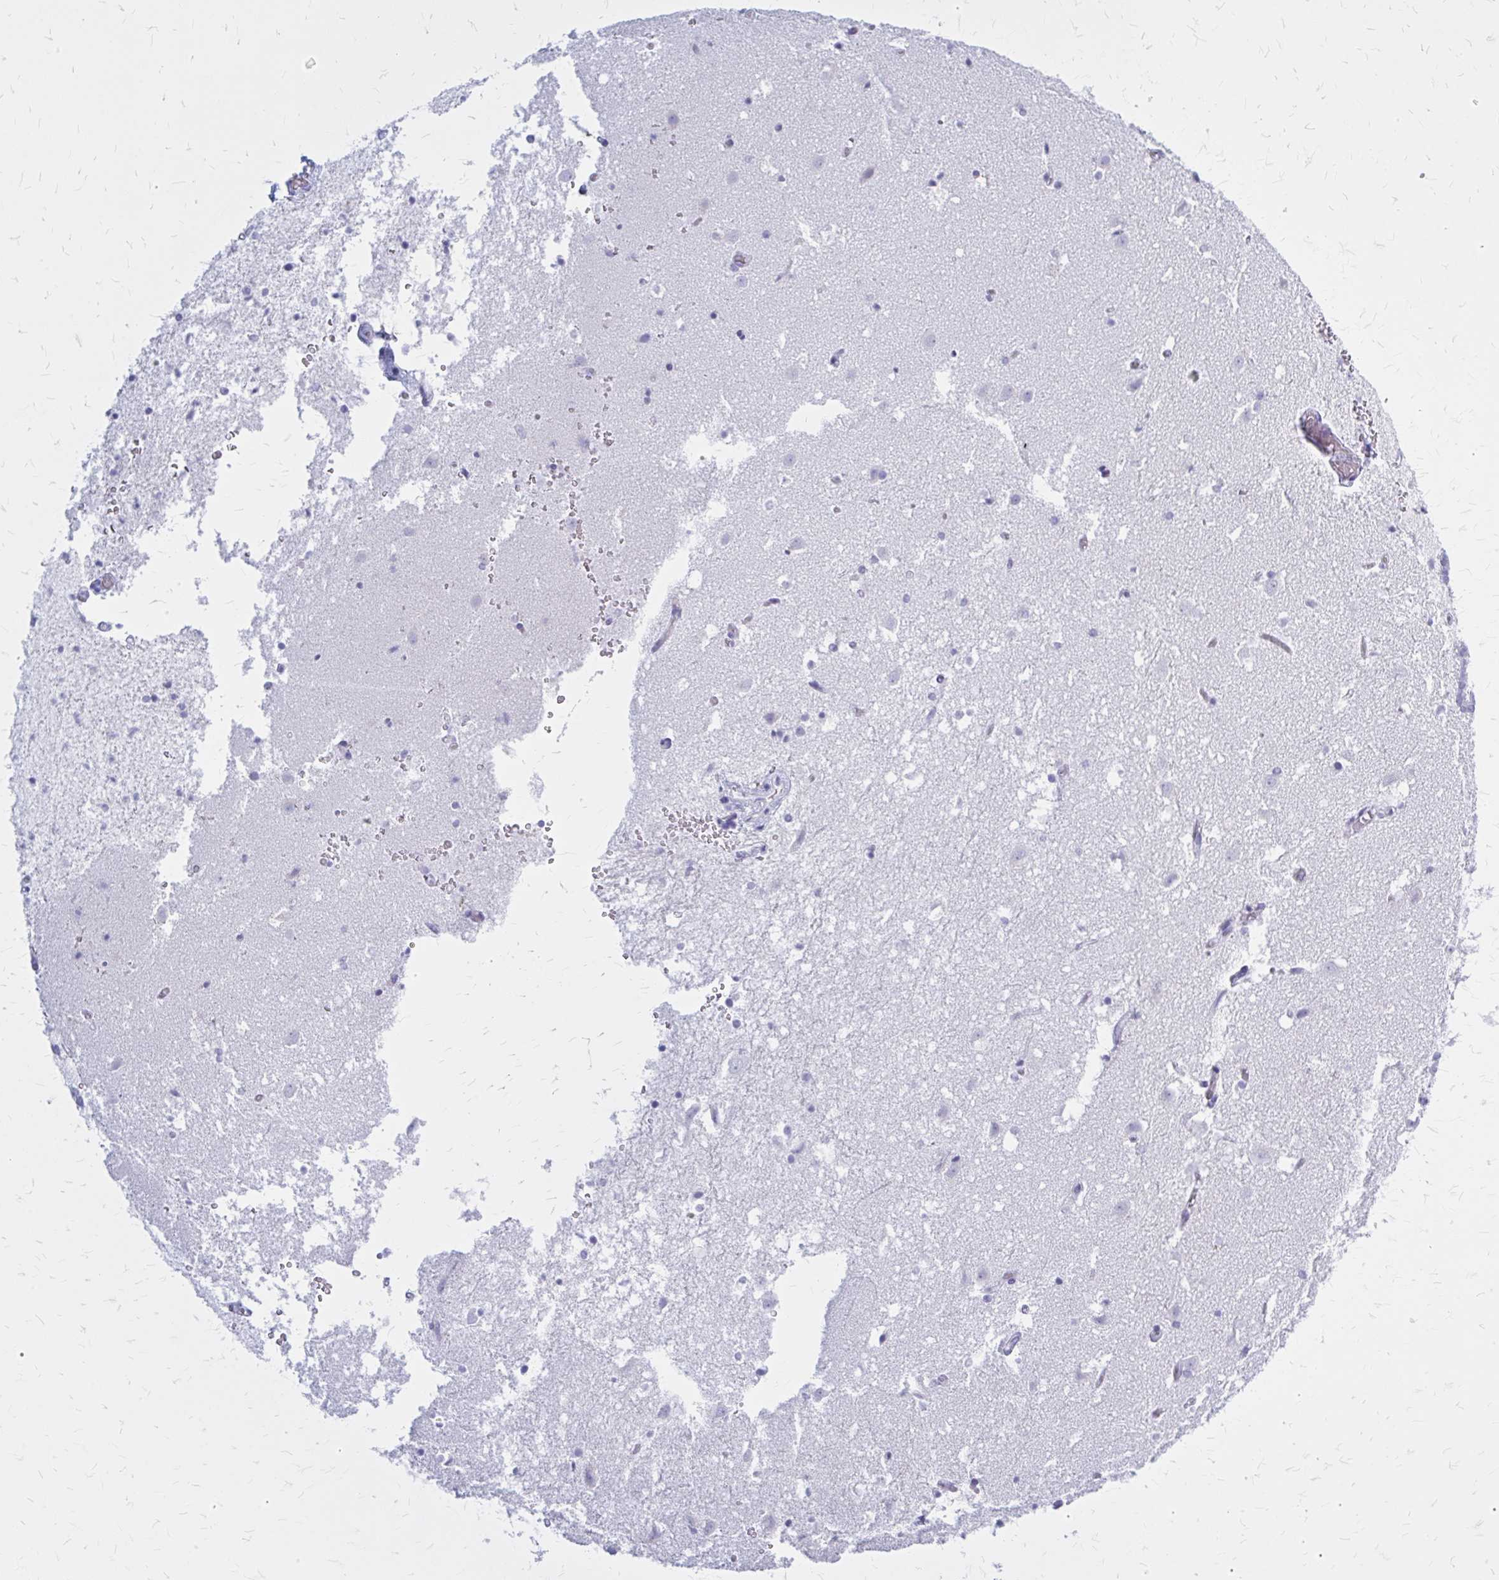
{"staining": {"intensity": "negative", "quantity": "none", "location": "none"}, "tissue": "caudate", "cell_type": "Glial cells", "image_type": "normal", "snomed": [{"axis": "morphology", "description": "Normal tissue, NOS"}, {"axis": "topography", "description": "Lateral ventricle wall"}], "caption": "The immunohistochemistry (IHC) micrograph has no significant expression in glial cells of caudate.", "gene": "KLHDC7A", "patient": {"sex": "male", "age": 37}}